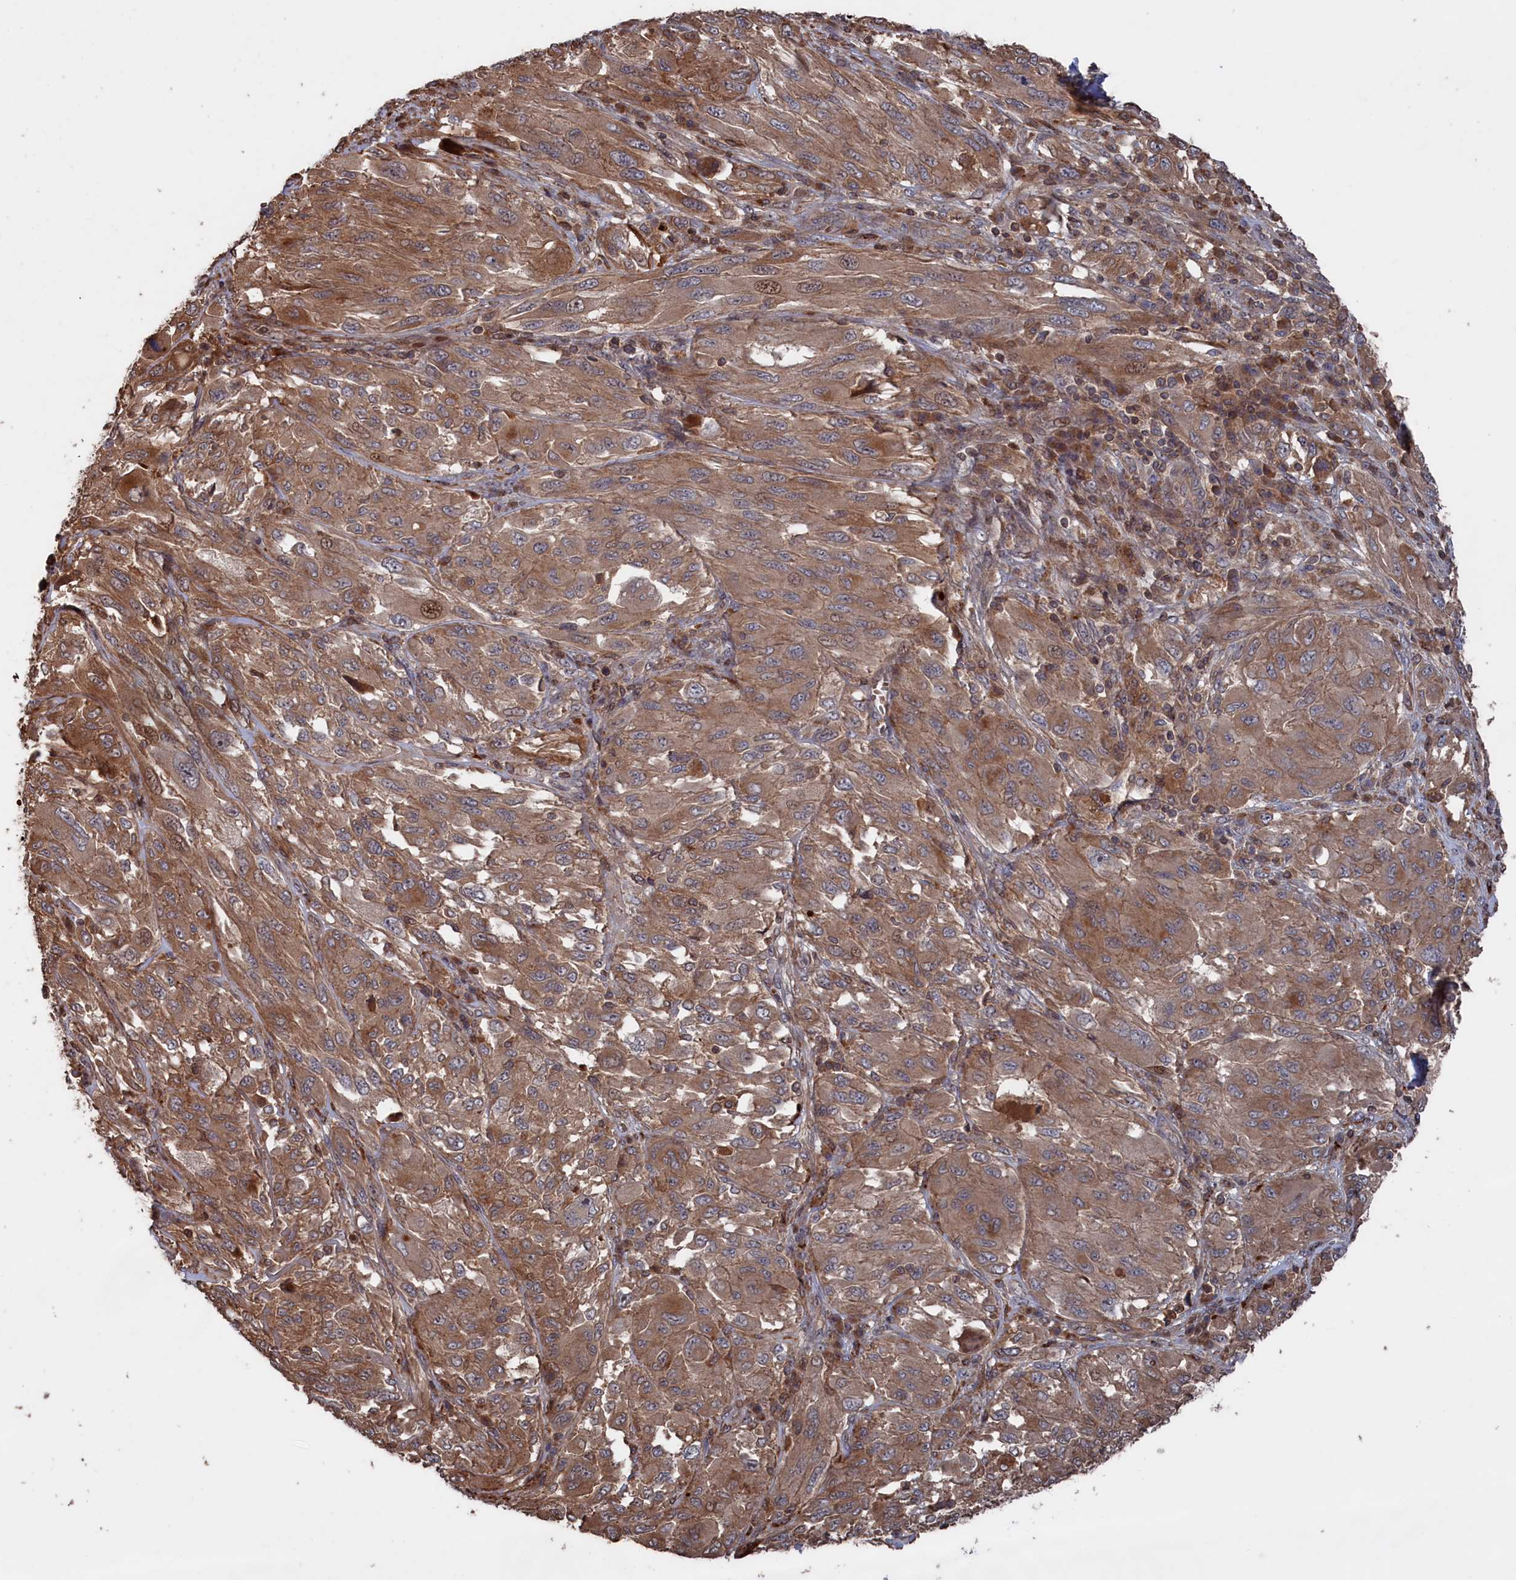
{"staining": {"intensity": "moderate", "quantity": ">75%", "location": "cytoplasmic/membranous"}, "tissue": "melanoma", "cell_type": "Tumor cells", "image_type": "cancer", "snomed": [{"axis": "morphology", "description": "Malignant melanoma, NOS"}, {"axis": "topography", "description": "Skin"}], "caption": "DAB (3,3'-diaminobenzidine) immunohistochemical staining of melanoma reveals moderate cytoplasmic/membranous protein expression in about >75% of tumor cells. (IHC, brightfield microscopy, high magnification).", "gene": "PLA2G15", "patient": {"sex": "female", "age": 91}}